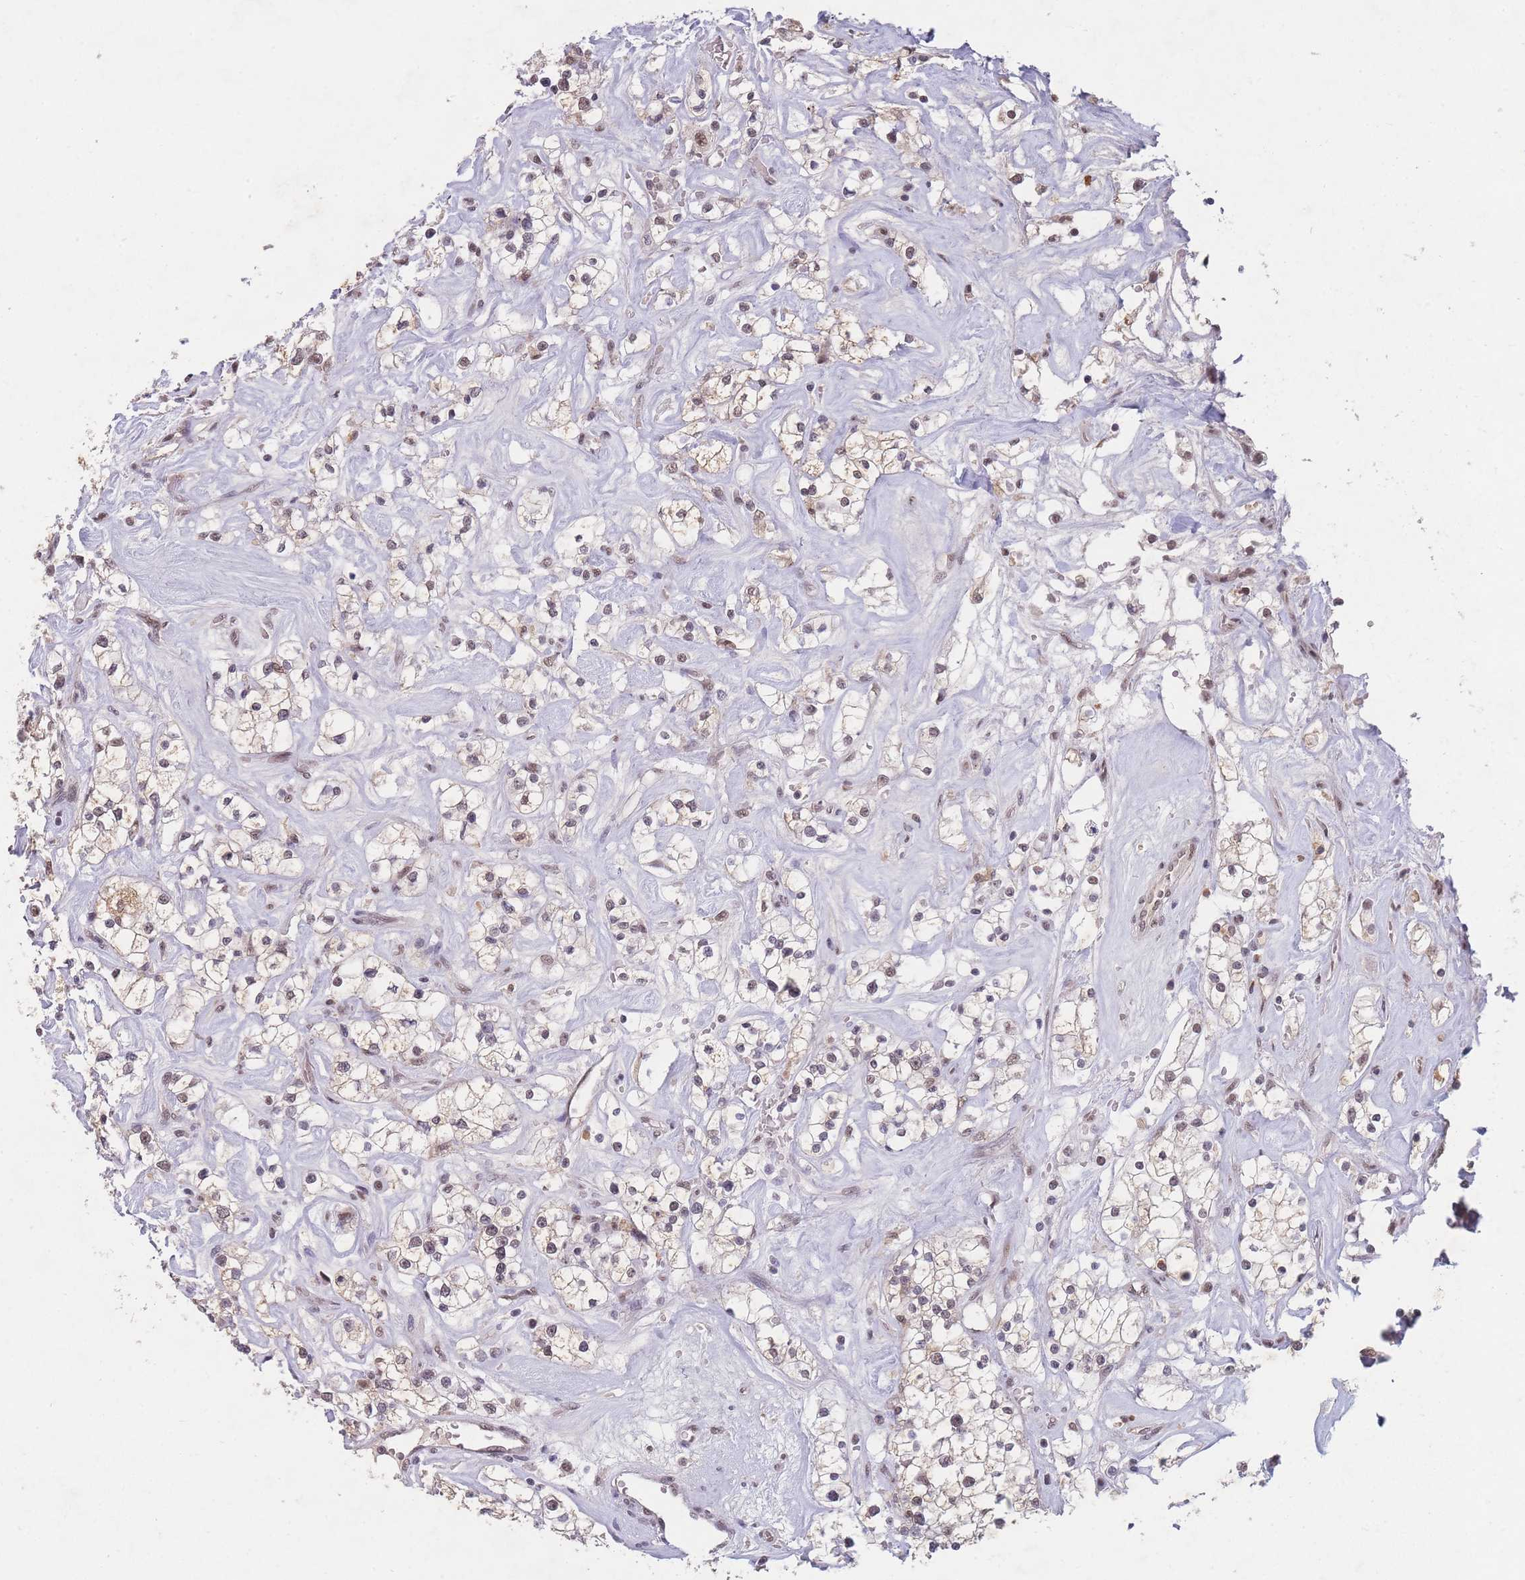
{"staining": {"intensity": "weak", "quantity": ">75%", "location": "nuclear"}, "tissue": "renal cancer", "cell_type": "Tumor cells", "image_type": "cancer", "snomed": [{"axis": "morphology", "description": "Adenocarcinoma, NOS"}, {"axis": "topography", "description": "Kidney"}], "caption": "DAB (3,3'-diaminobenzidine) immunohistochemical staining of human renal adenocarcinoma reveals weak nuclear protein staining in about >75% of tumor cells.", "gene": "SNRPA1", "patient": {"sex": "male", "age": 77}}